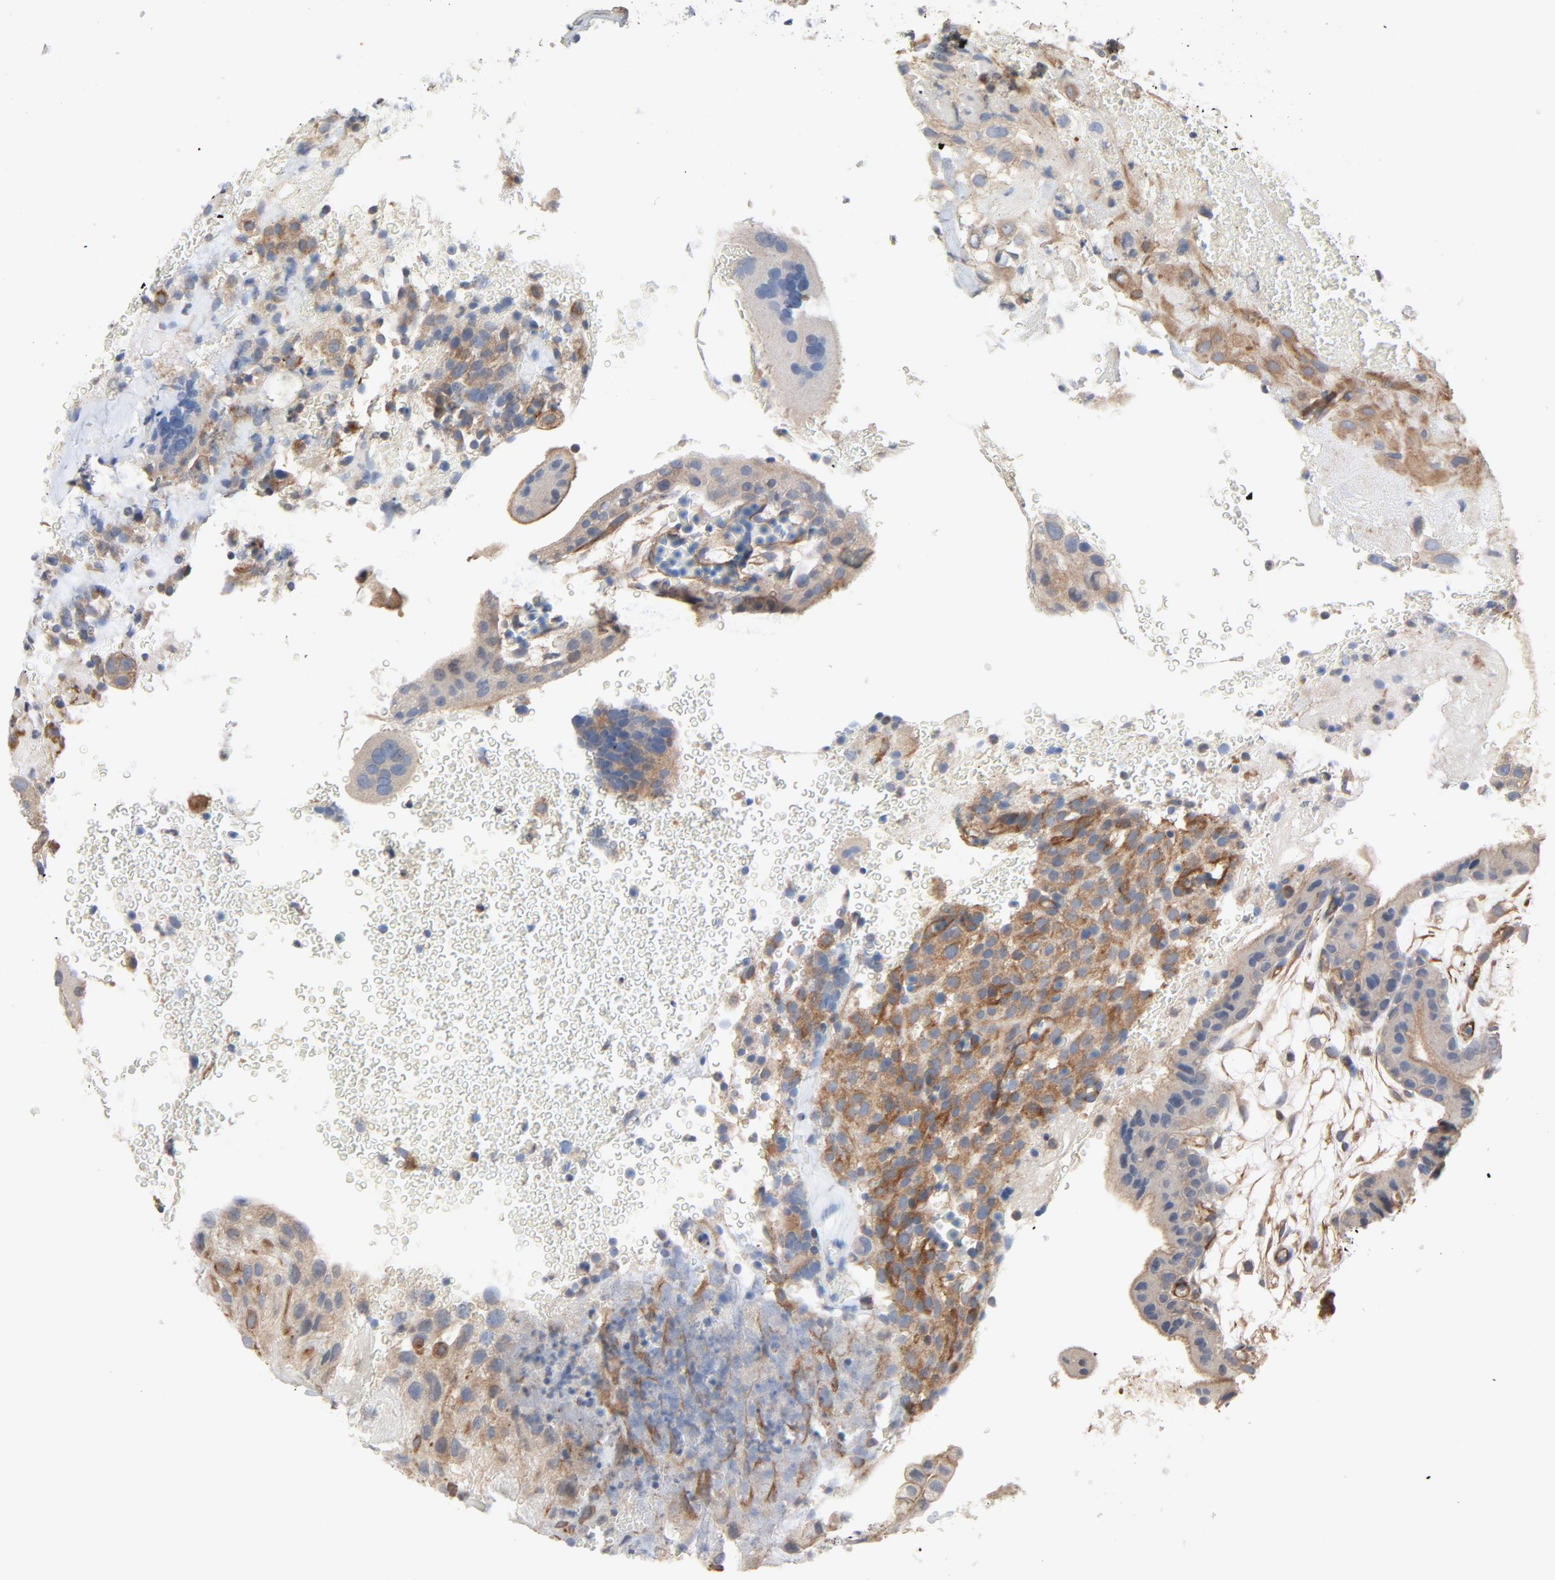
{"staining": {"intensity": "moderate", "quantity": ">75%", "location": "cytoplasmic/membranous"}, "tissue": "placenta", "cell_type": "Decidual cells", "image_type": "normal", "snomed": [{"axis": "morphology", "description": "Normal tissue, NOS"}, {"axis": "topography", "description": "Placenta"}], "caption": "Moderate cytoplasmic/membranous expression is appreciated in about >75% of decidual cells in benign placenta. (DAB (3,3'-diaminobenzidine) = brown stain, brightfield microscopy at high magnification).", "gene": "TRIOBP", "patient": {"sex": "female", "age": 19}}